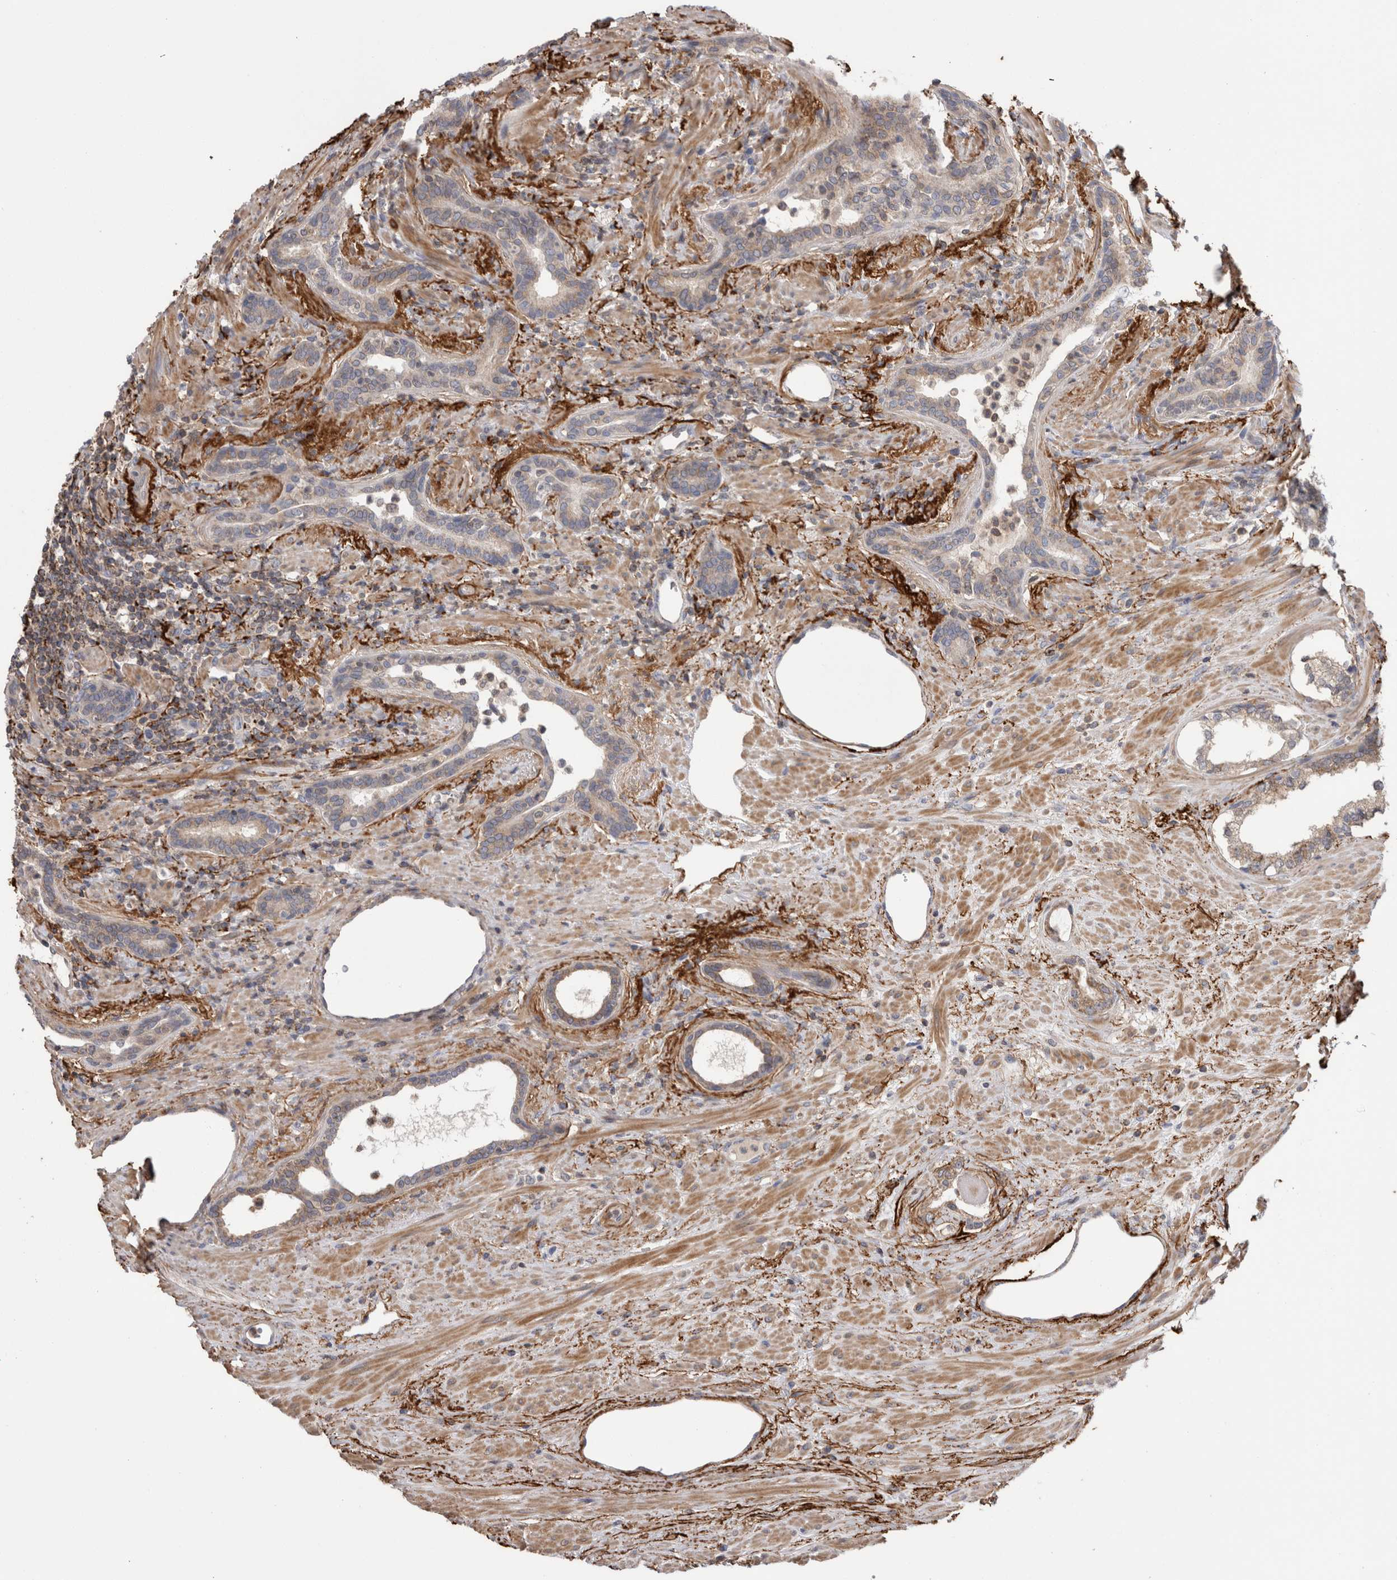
{"staining": {"intensity": "moderate", "quantity": "25%-75%", "location": "cytoplasmic/membranous"}, "tissue": "prostate cancer", "cell_type": "Tumor cells", "image_type": "cancer", "snomed": [{"axis": "morphology", "description": "Adenocarcinoma, High grade"}, {"axis": "topography", "description": "Prostate"}], "caption": "IHC histopathology image of neoplastic tissue: high-grade adenocarcinoma (prostate) stained using immunohistochemistry shows medium levels of moderate protein expression localized specifically in the cytoplasmic/membranous of tumor cells, appearing as a cytoplasmic/membranous brown color.", "gene": "DARS2", "patient": {"sex": "male", "age": 71}}